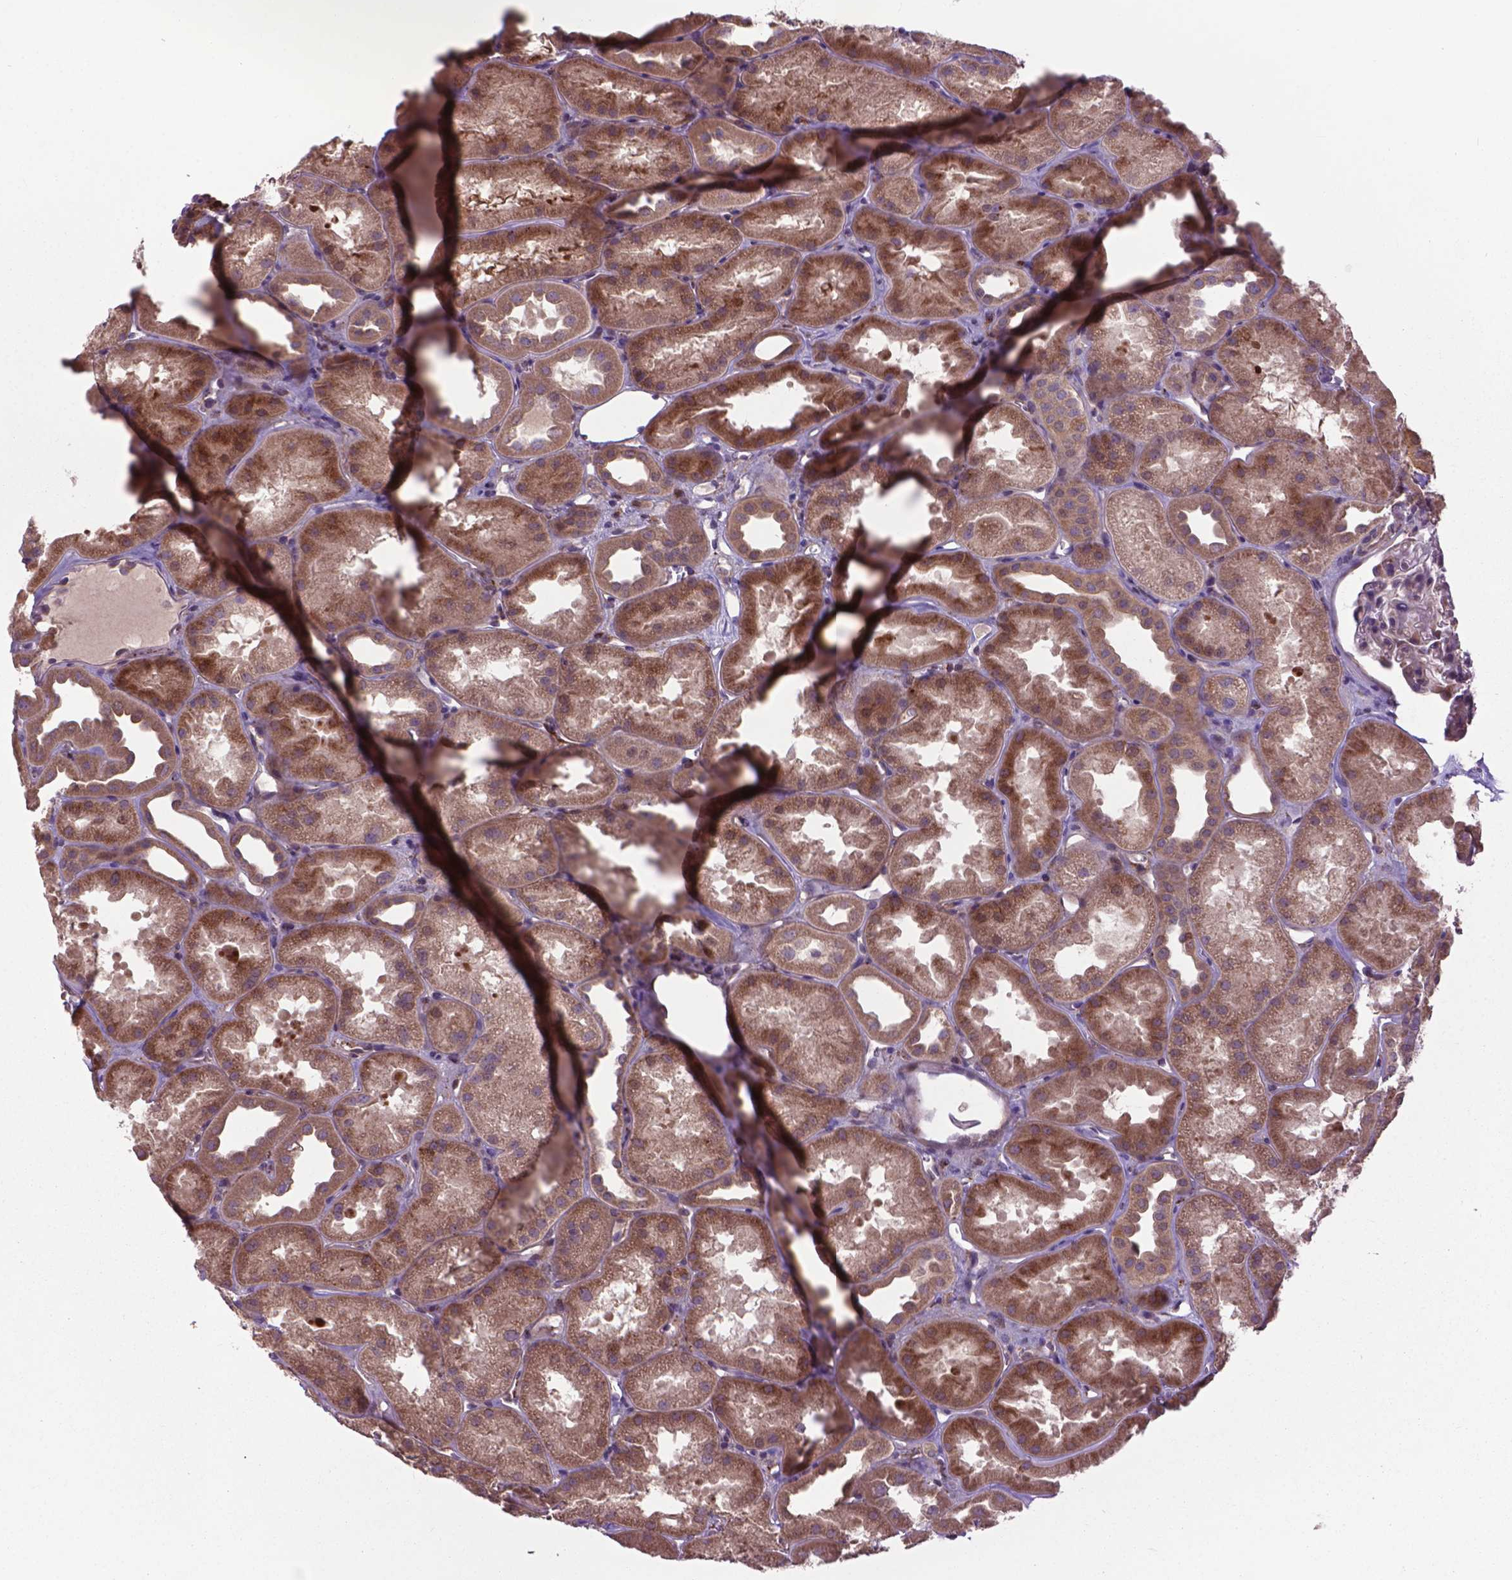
{"staining": {"intensity": "weak", "quantity": "25%-75%", "location": "cytoplasmic/membranous"}, "tissue": "kidney", "cell_type": "Cells in glomeruli", "image_type": "normal", "snomed": [{"axis": "morphology", "description": "Normal tissue, NOS"}, {"axis": "topography", "description": "Kidney"}], "caption": "The photomicrograph displays staining of unremarkable kidney, revealing weak cytoplasmic/membranous protein expression (brown color) within cells in glomeruli.", "gene": "MYH14", "patient": {"sex": "male", "age": 61}}